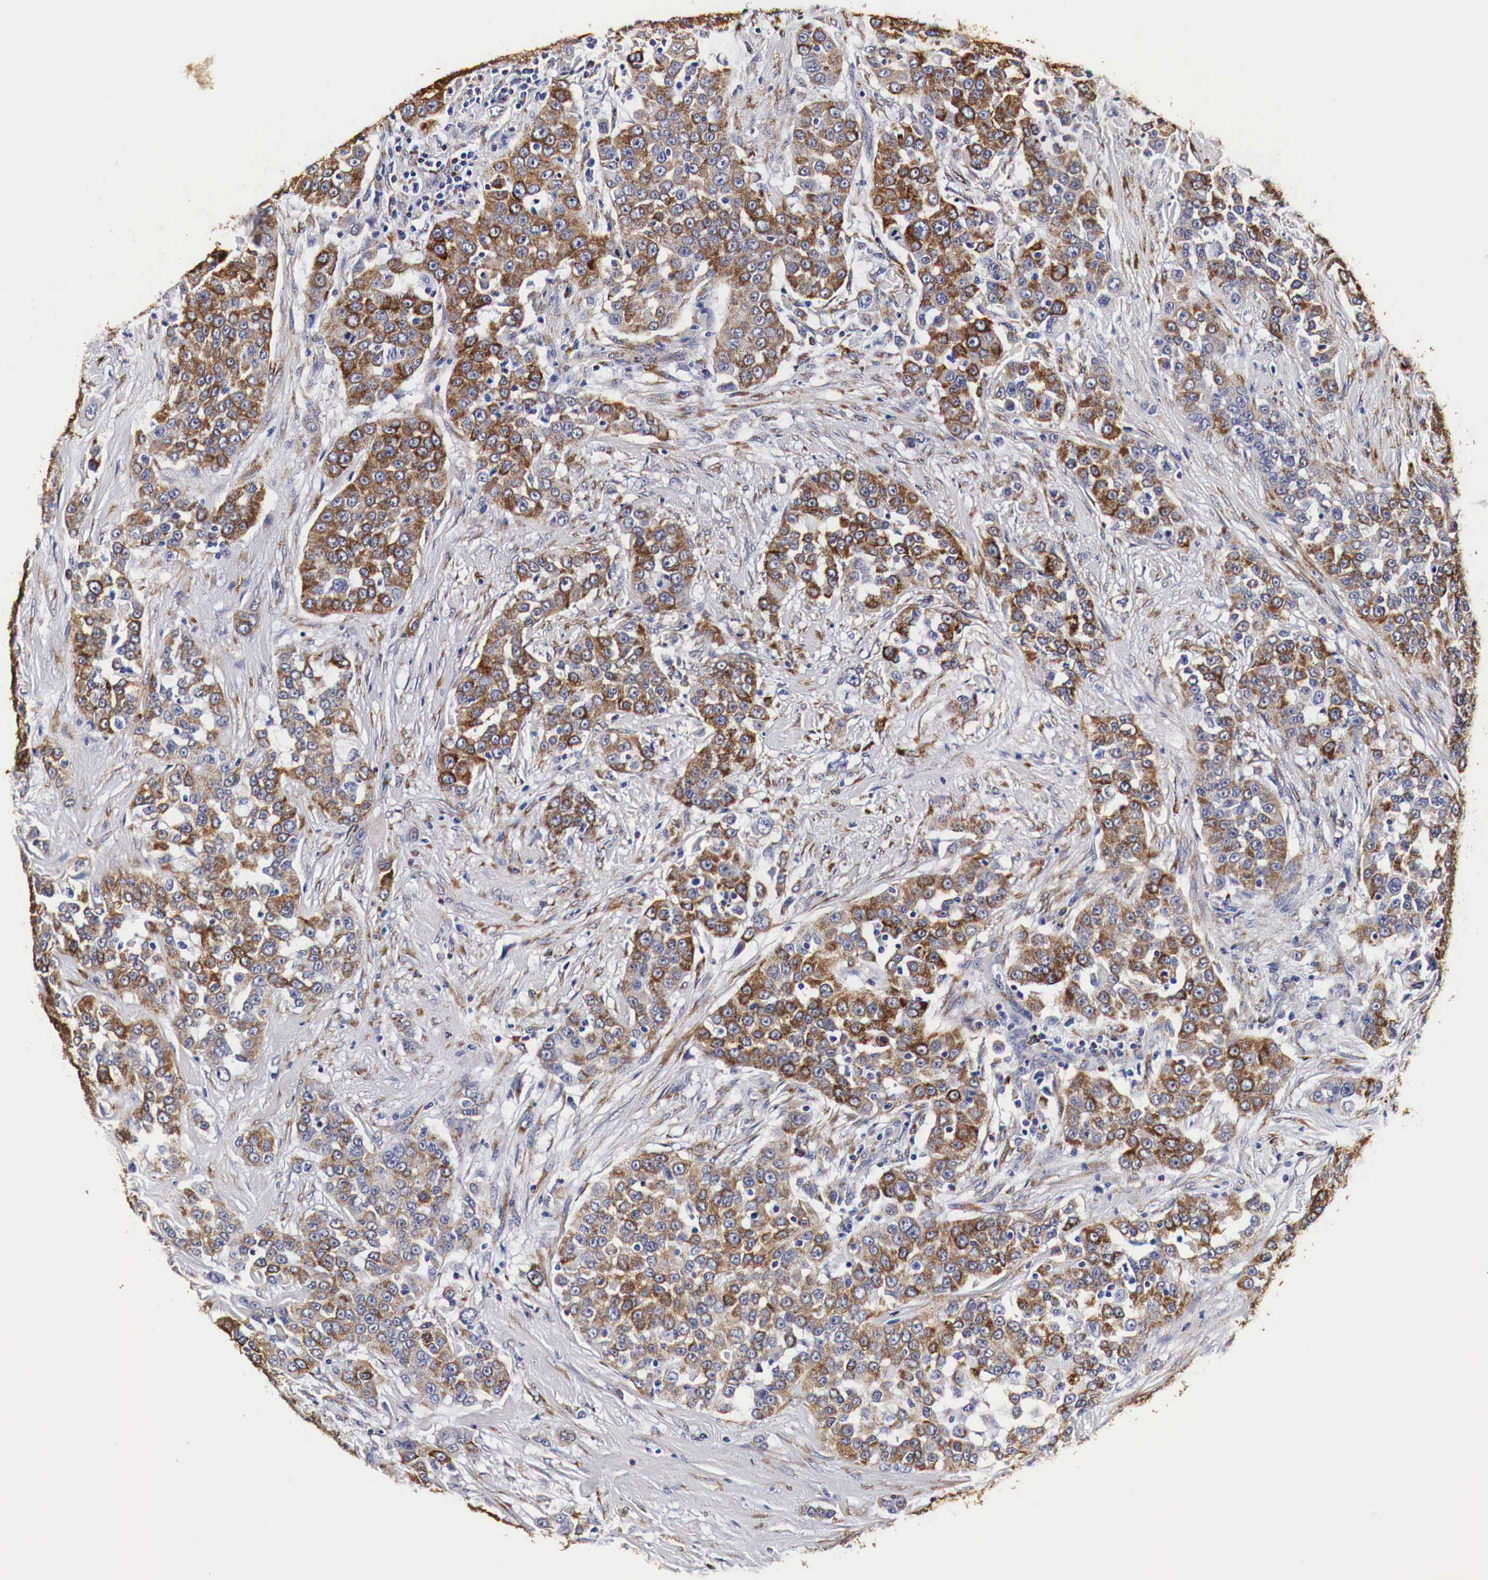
{"staining": {"intensity": "moderate", "quantity": ">75%", "location": "cytoplasmic/membranous"}, "tissue": "urothelial cancer", "cell_type": "Tumor cells", "image_type": "cancer", "snomed": [{"axis": "morphology", "description": "Urothelial carcinoma, High grade"}, {"axis": "topography", "description": "Urinary bladder"}], "caption": "Protein expression analysis of human urothelial cancer reveals moderate cytoplasmic/membranous expression in about >75% of tumor cells. The protein is shown in brown color, while the nuclei are stained blue.", "gene": "CKAP4", "patient": {"sex": "female", "age": 80}}